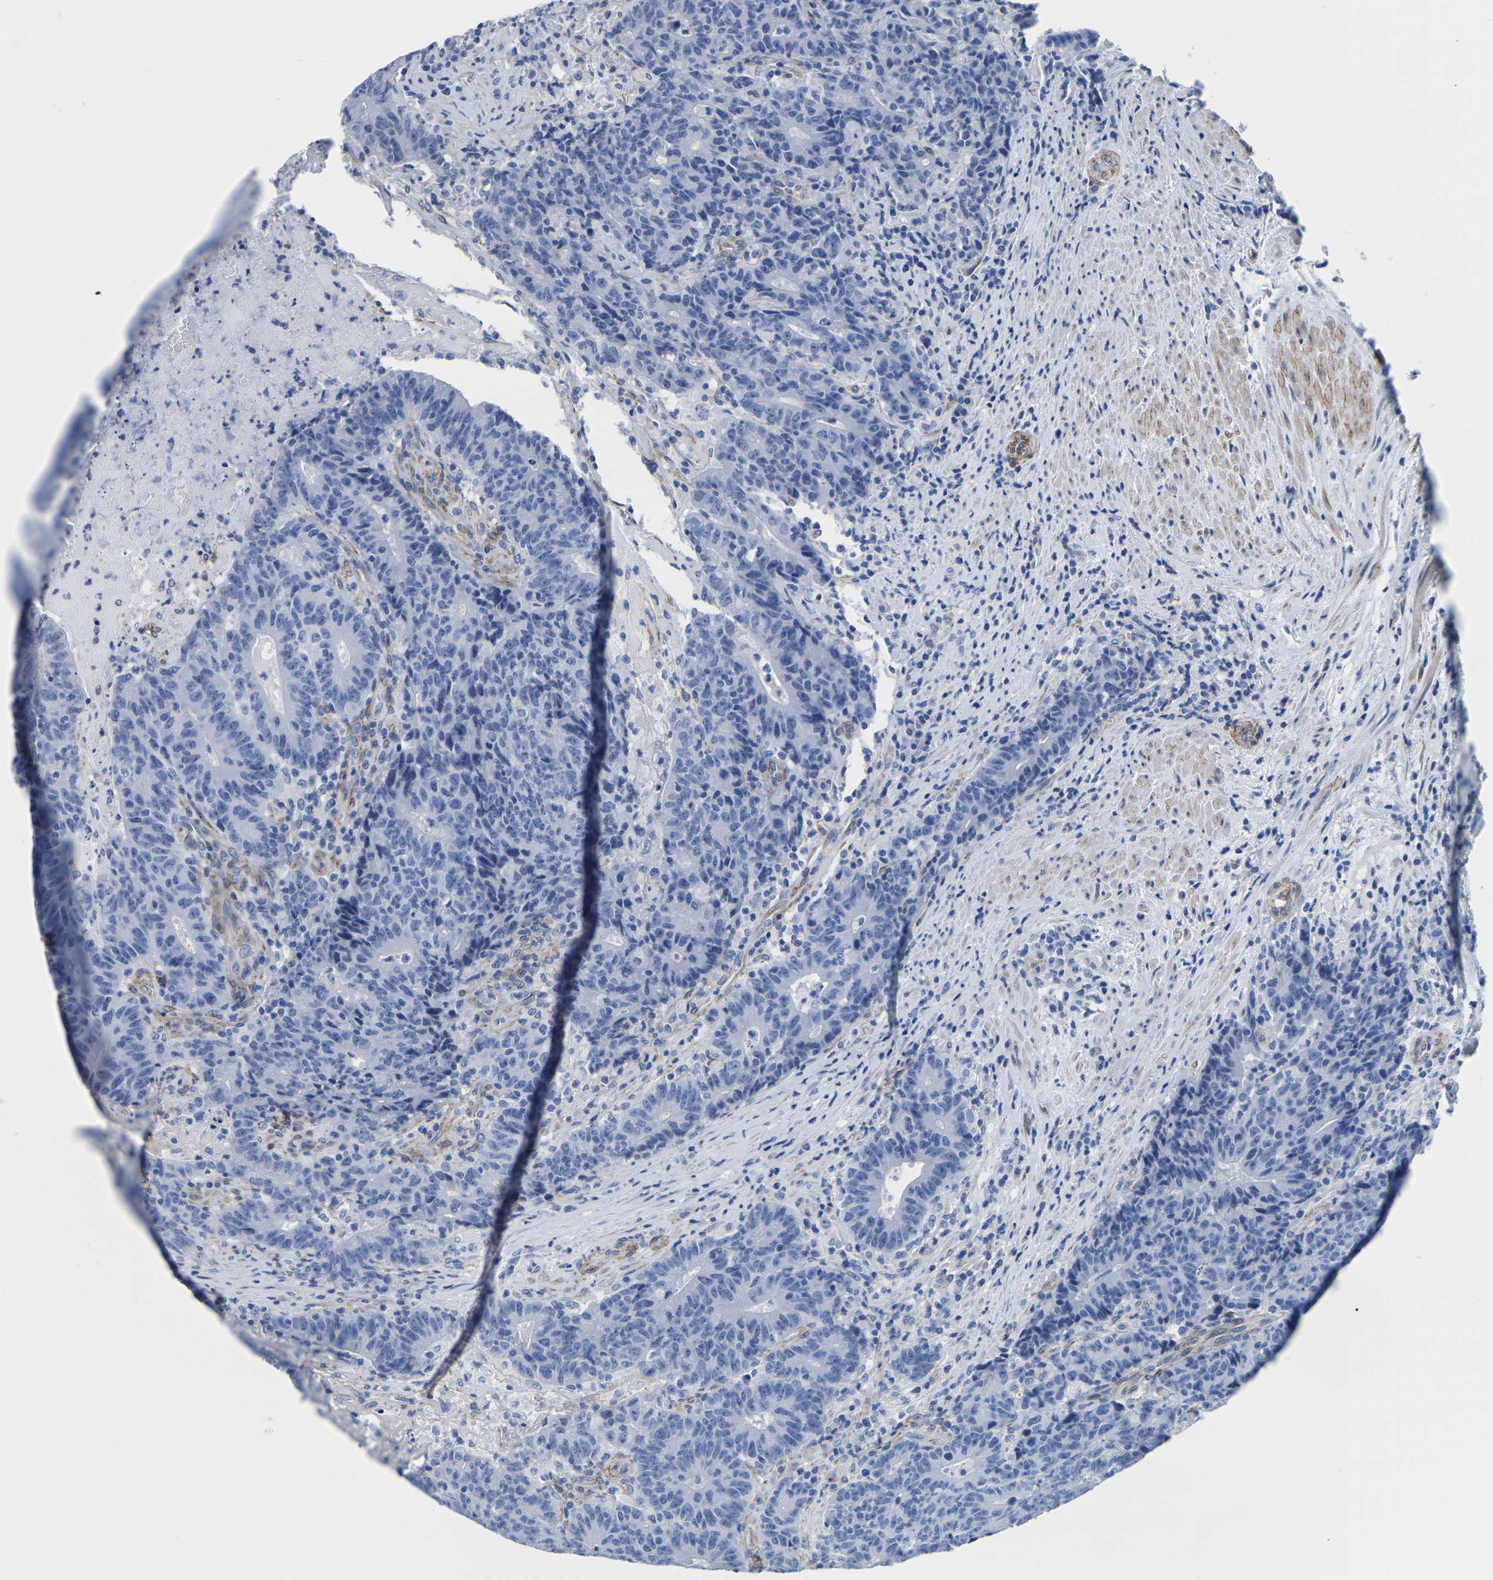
{"staining": {"intensity": "negative", "quantity": "none", "location": "none"}, "tissue": "colorectal cancer", "cell_type": "Tumor cells", "image_type": "cancer", "snomed": [{"axis": "morphology", "description": "Normal tissue, NOS"}, {"axis": "morphology", "description": "Adenocarcinoma, NOS"}, {"axis": "topography", "description": "Colon"}], "caption": "A high-resolution photomicrograph shows immunohistochemistry staining of colorectal adenocarcinoma, which demonstrates no significant positivity in tumor cells. (Stains: DAB immunohistochemistry (IHC) with hematoxylin counter stain, Microscopy: brightfield microscopy at high magnification).", "gene": "SLC45A3", "patient": {"sex": "female", "age": 75}}